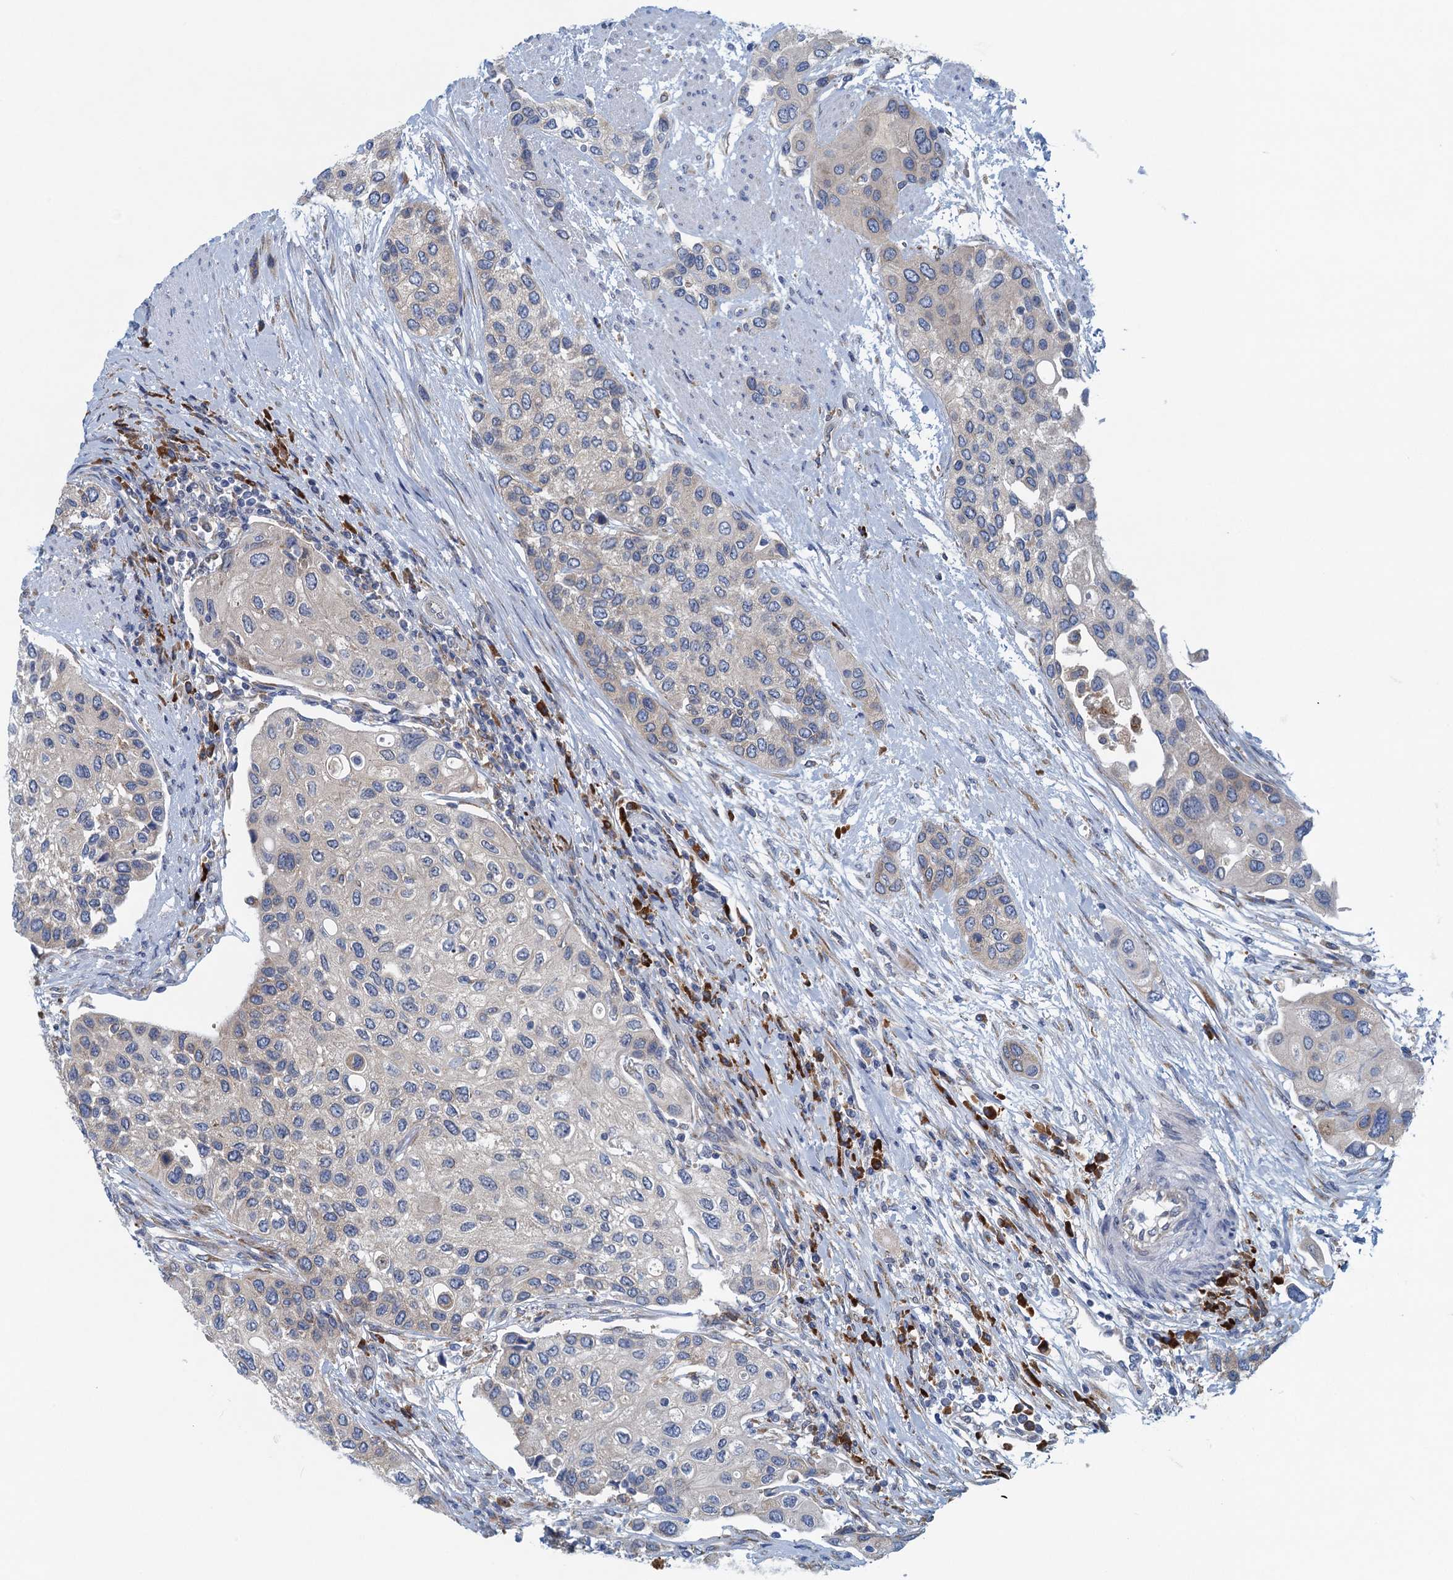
{"staining": {"intensity": "weak", "quantity": "<25%", "location": "cytoplasmic/membranous"}, "tissue": "urothelial cancer", "cell_type": "Tumor cells", "image_type": "cancer", "snomed": [{"axis": "morphology", "description": "Normal tissue, NOS"}, {"axis": "morphology", "description": "Urothelial carcinoma, High grade"}, {"axis": "topography", "description": "Vascular tissue"}, {"axis": "topography", "description": "Urinary bladder"}], "caption": "IHC of human urothelial carcinoma (high-grade) displays no positivity in tumor cells. Nuclei are stained in blue.", "gene": "MYDGF", "patient": {"sex": "female", "age": 56}}